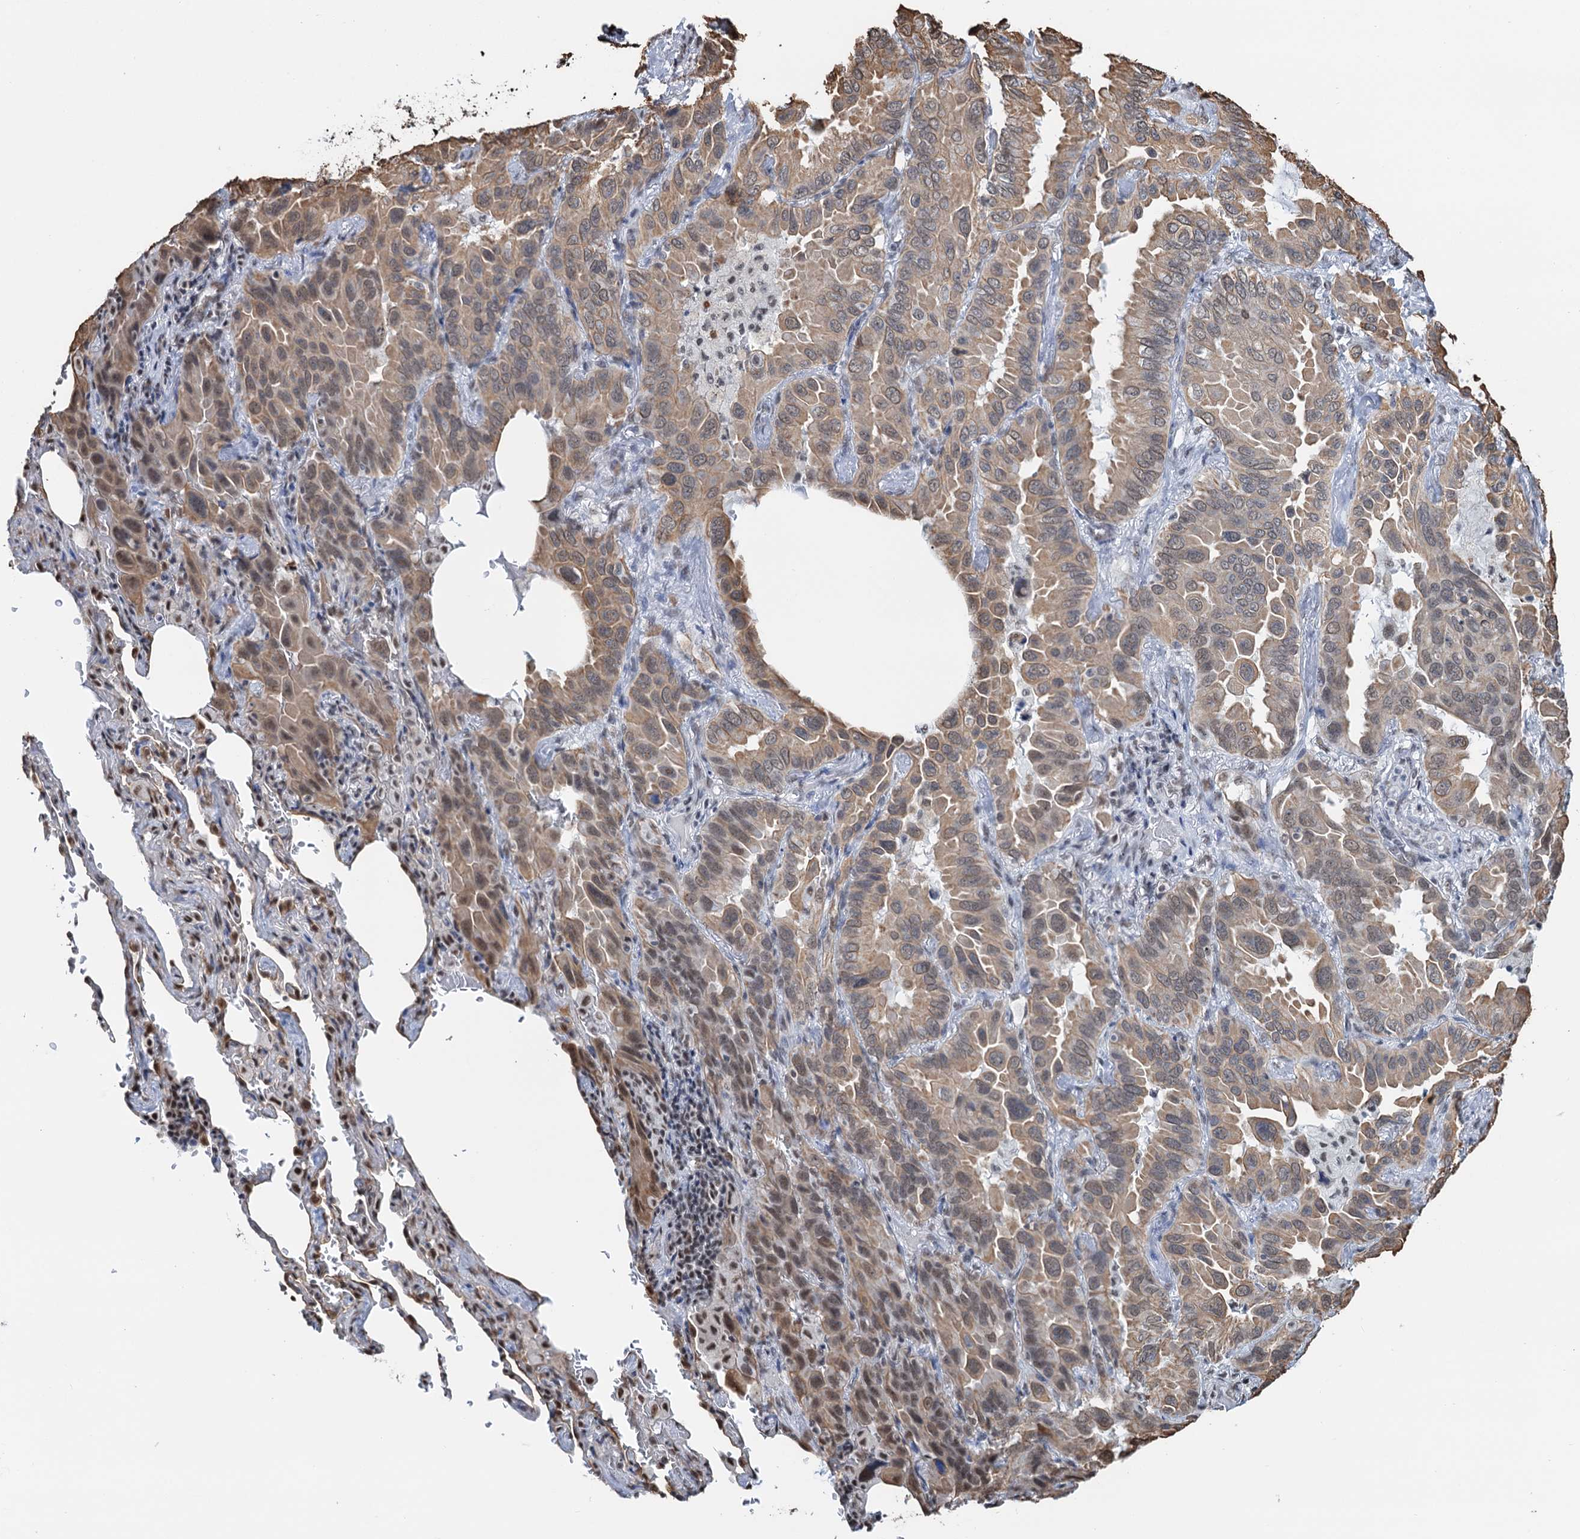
{"staining": {"intensity": "moderate", "quantity": ">75%", "location": "cytoplasmic/membranous,nuclear"}, "tissue": "lung cancer", "cell_type": "Tumor cells", "image_type": "cancer", "snomed": [{"axis": "morphology", "description": "Adenocarcinoma, NOS"}, {"axis": "topography", "description": "Lung"}], "caption": "About >75% of tumor cells in lung adenocarcinoma reveal moderate cytoplasmic/membranous and nuclear protein staining as visualized by brown immunohistochemical staining.", "gene": "ZNF609", "patient": {"sex": "male", "age": 64}}